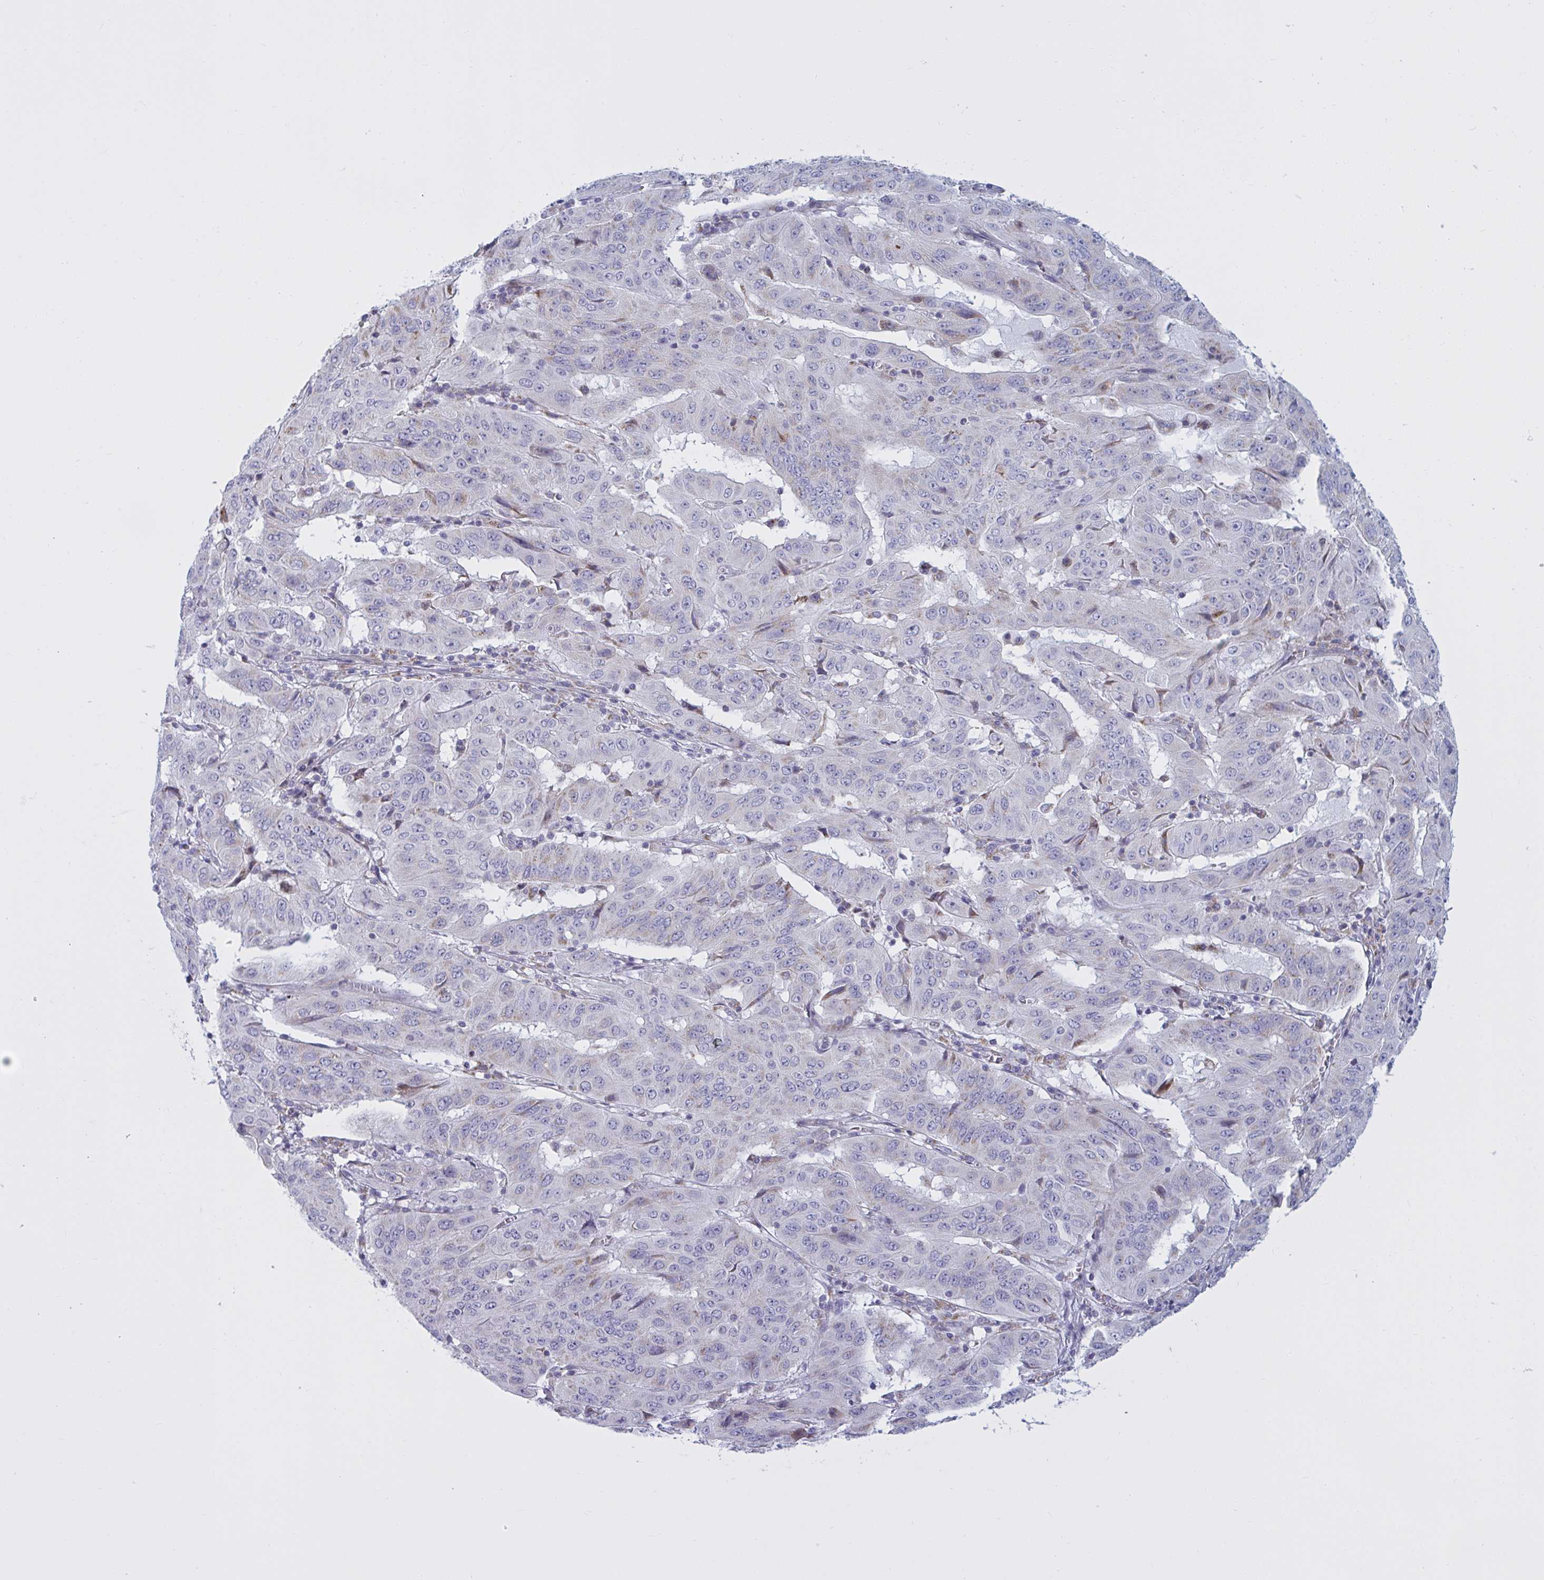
{"staining": {"intensity": "negative", "quantity": "none", "location": "none"}, "tissue": "pancreatic cancer", "cell_type": "Tumor cells", "image_type": "cancer", "snomed": [{"axis": "morphology", "description": "Adenocarcinoma, NOS"}, {"axis": "topography", "description": "Pancreas"}], "caption": "Tumor cells show no significant positivity in pancreatic cancer (adenocarcinoma). (DAB (3,3'-diaminobenzidine) IHC with hematoxylin counter stain).", "gene": "ATG9A", "patient": {"sex": "male", "age": 63}}